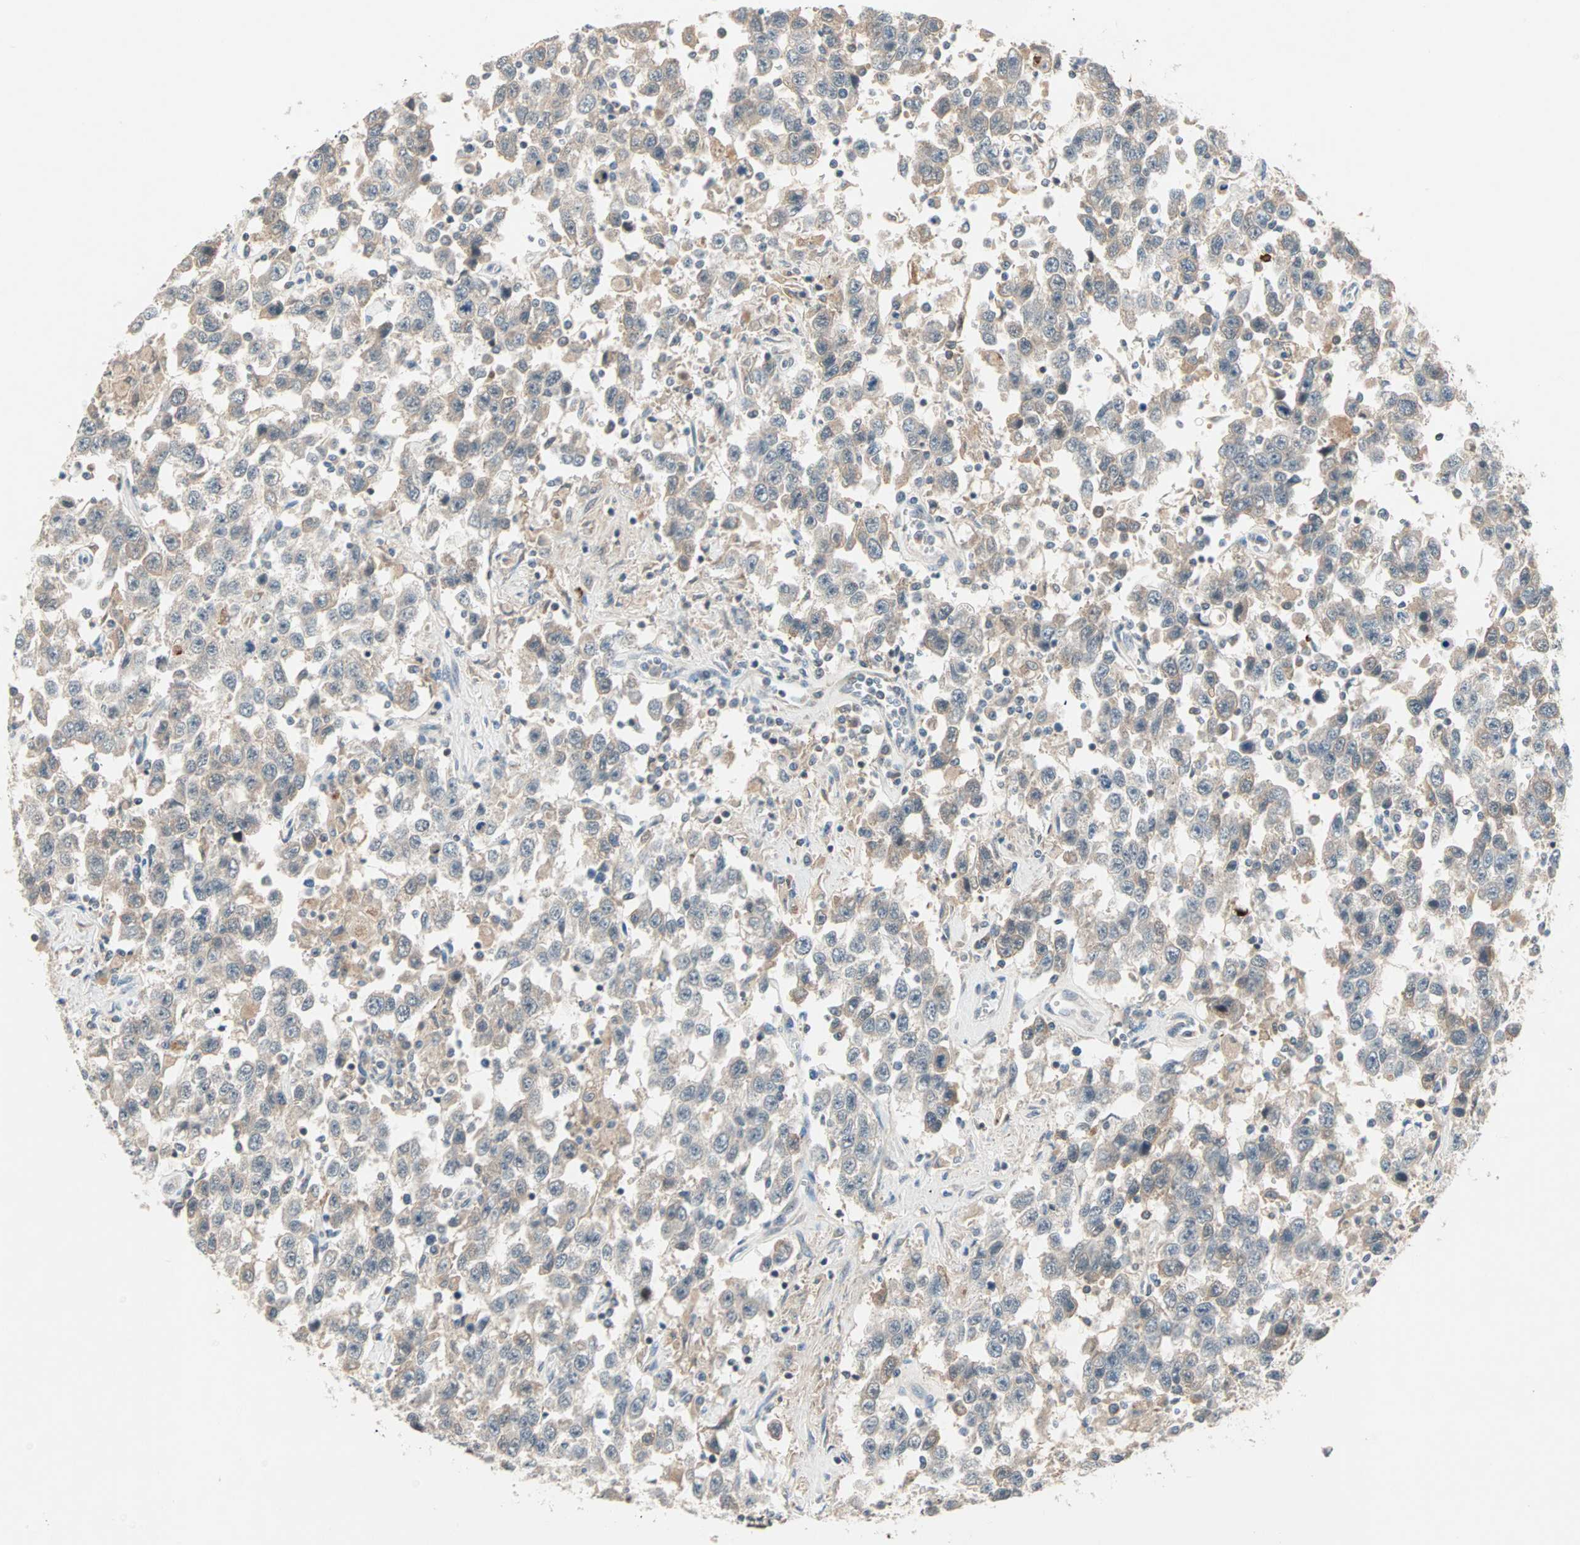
{"staining": {"intensity": "weak", "quantity": ">75%", "location": "cytoplasmic/membranous"}, "tissue": "testis cancer", "cell_type": "Tumor cells", "image_type": "cancer", "snomed": [{"axis": "morphology", "description": "Seminoma, NOS"}, {"axis": "topography", "description": "Testis"}], "caption": "Testis cancer (seminoma) stained with a brown dye displays weak cytoplasmic/membranous positive positivity in approximately >75% of tumor cells.", "gene": "PROS1", "patient": {"sex": "male", "age": 41}}